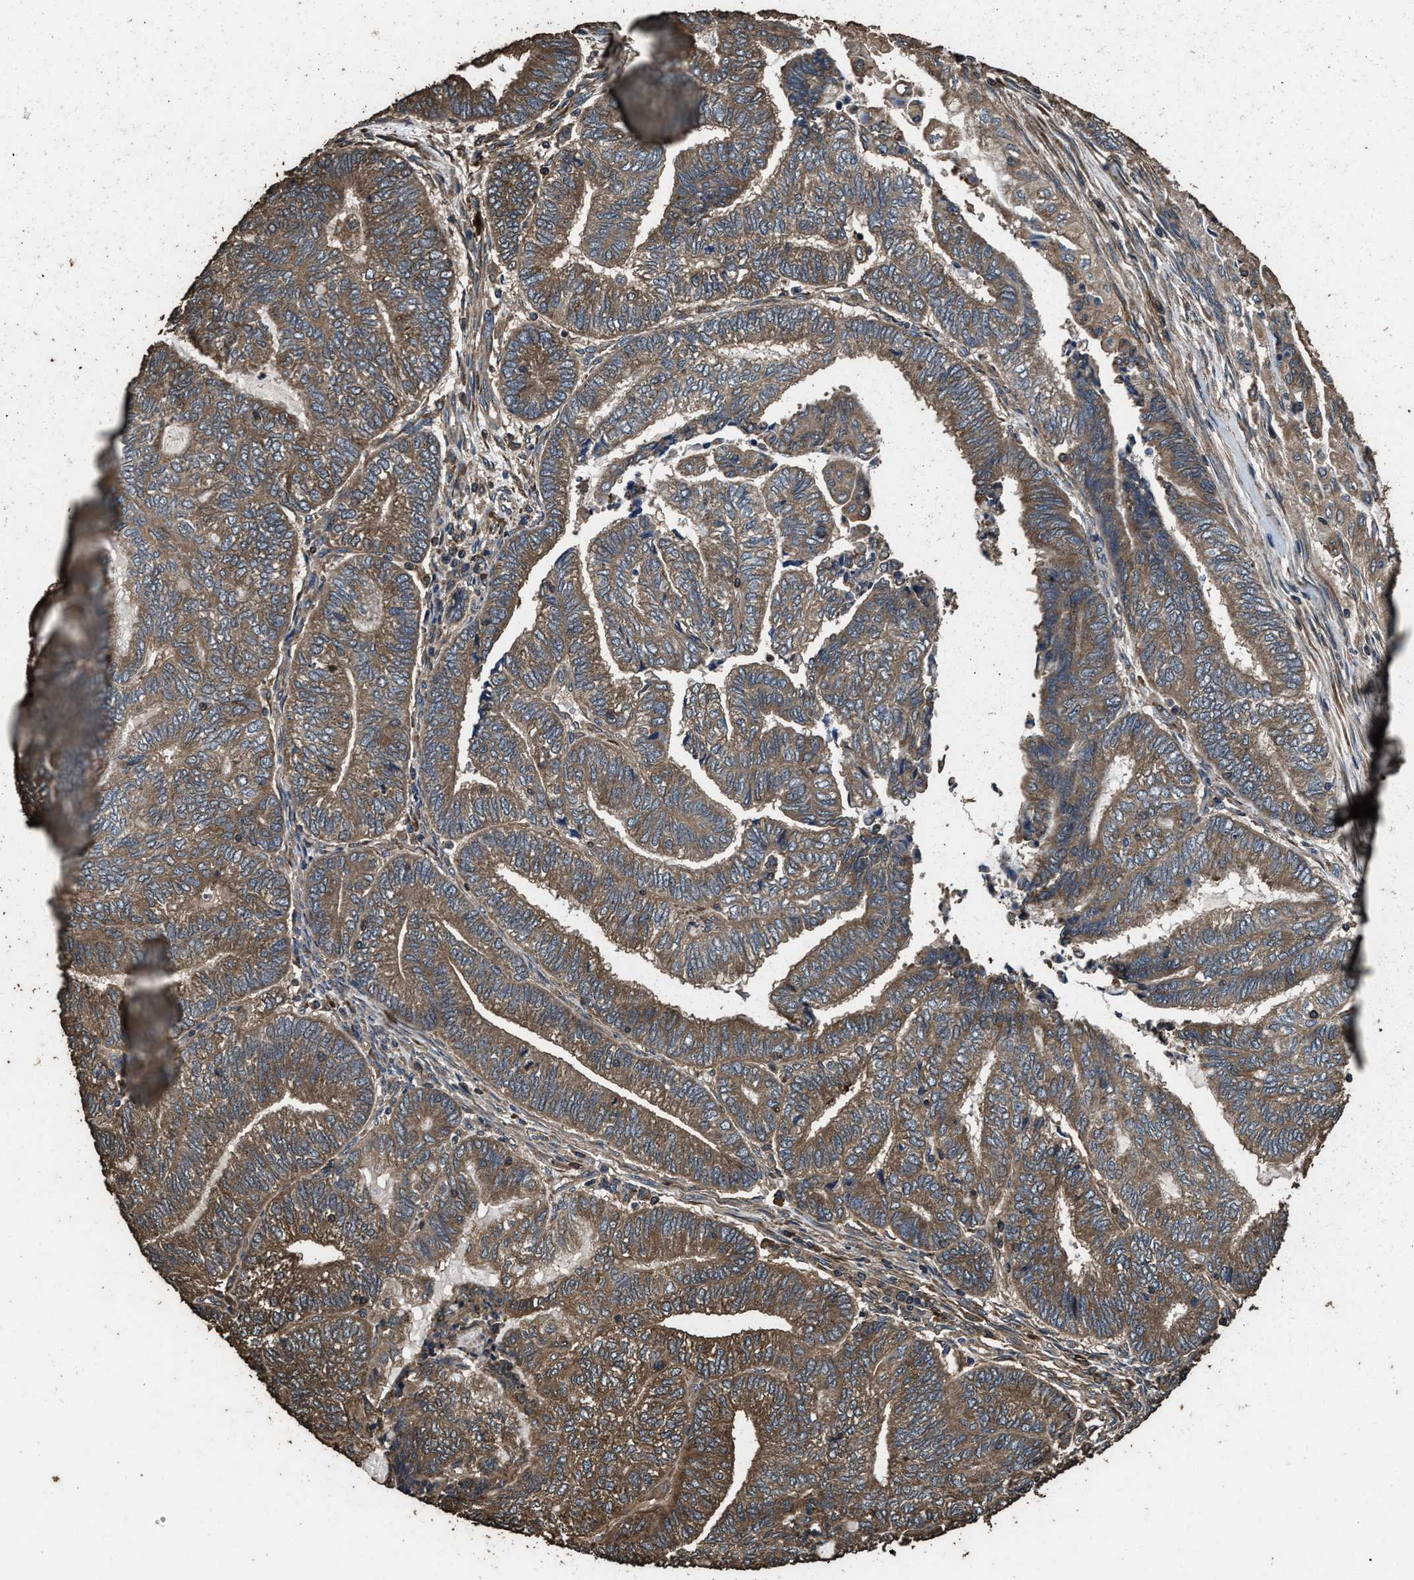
{"staining": {"intensity": "moderate", "quantity": ">75%", "location": "cytoplasmic/membranous"}, "tissue": "endometrial cancer", "cell_type": "Tumor cells", "image_type": "cancer", "snomed": [{"axis": "morphology", "description": "Adenocarcinoma, NOS"}, {"axis": "topography", "description": "Uterus"}, {"axis": "topography", "description": "Endometrium"}], "caption": "Endometrial cancer stained for a protein (brown) shows moderate cytoplasmic/membranous positive positivity in about >75% of tumor cells.", "gene": "ZMYND19", "patient": {"sex": "female", "age": 70}}